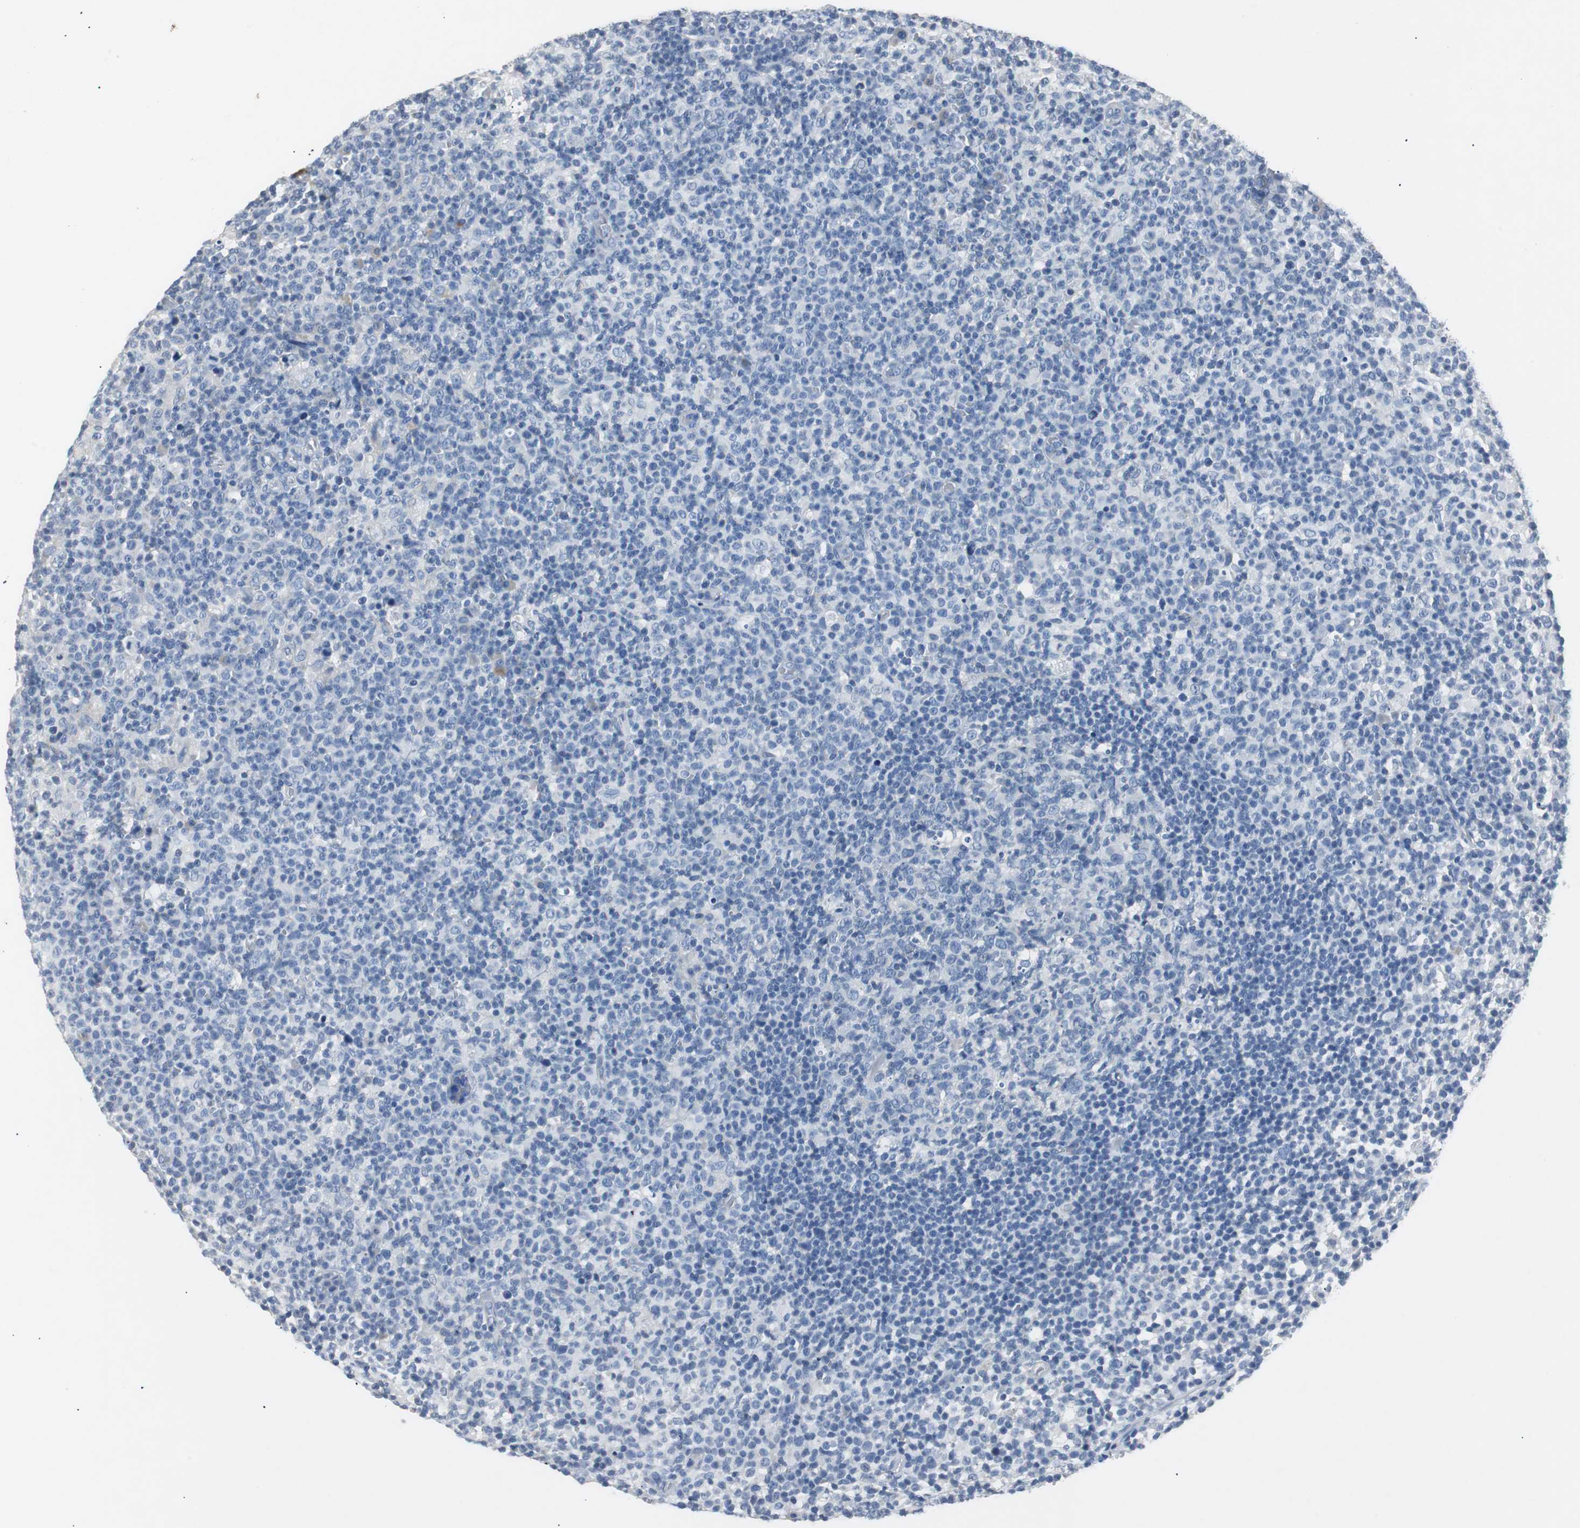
{"staining": {"intensity": "negative", "quantity": "none", "location": "none"}, "tissue": "lymph node", "cell_type": "Germinal center cells", "image_type": "normal", "snomed": [{"axis": "morphology", "description": "Normal tissue, NOS"}, {"axis": "morphology", "description": "Inflammation, NOS"}, {"axis": "topography", "description": "Lymph node"}], "caption": "Germinal center cells show no significant positivity in unremarkable lymph node. (DAB (3,3'-diaminobenzidine) IHC visualized using brightfield microscopy, high magnification).", "gene": "LRP2", "patient": {"sex": "male", "age": 55}}